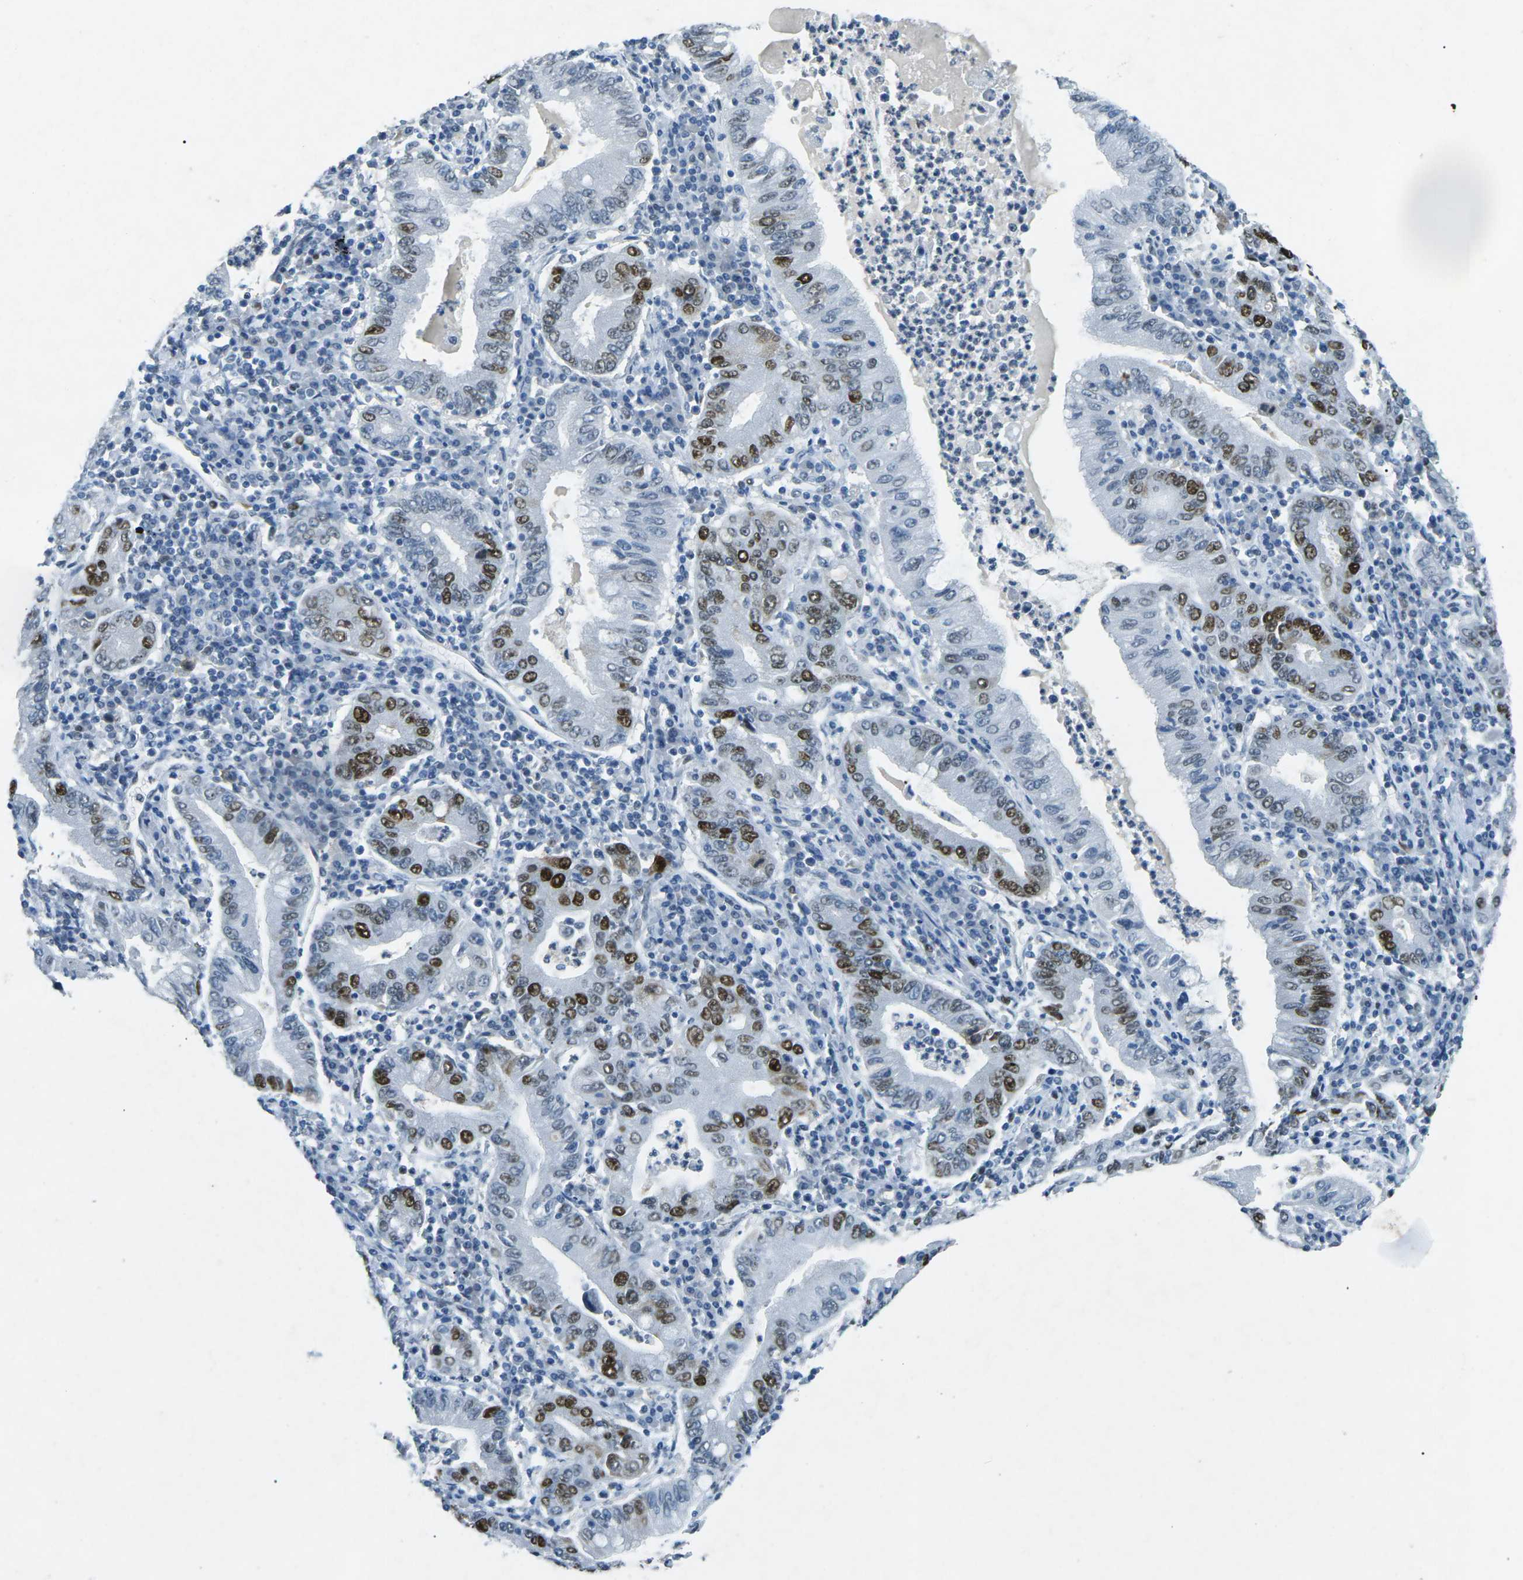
{"staining": {"intensity": "moderate", "quantity": ">75%", "location": "nuclear"}, "tissue": "stomach cancer", "cell_type": "Tumor cells", "image_type": "cancer", "snomed": [{"axis": "morphology", "description": "Normal tissue, NOS"}, {"axis": "morphology", "description": "Adenocarcinoma, NOS"}, {"axis": "topography", "description": "Esophagus"}, {"axis": "topography", "description": "Stomach, upper"}, {"axis": "topography", "description": "Peripheral nerve tissue"}], "caption": "Stomach cancer stained for a protein demonstrates moderate nuclear positivity in tumor cells.", "gene": "RB1", "patient": {"sex": "male", "age": 62}}